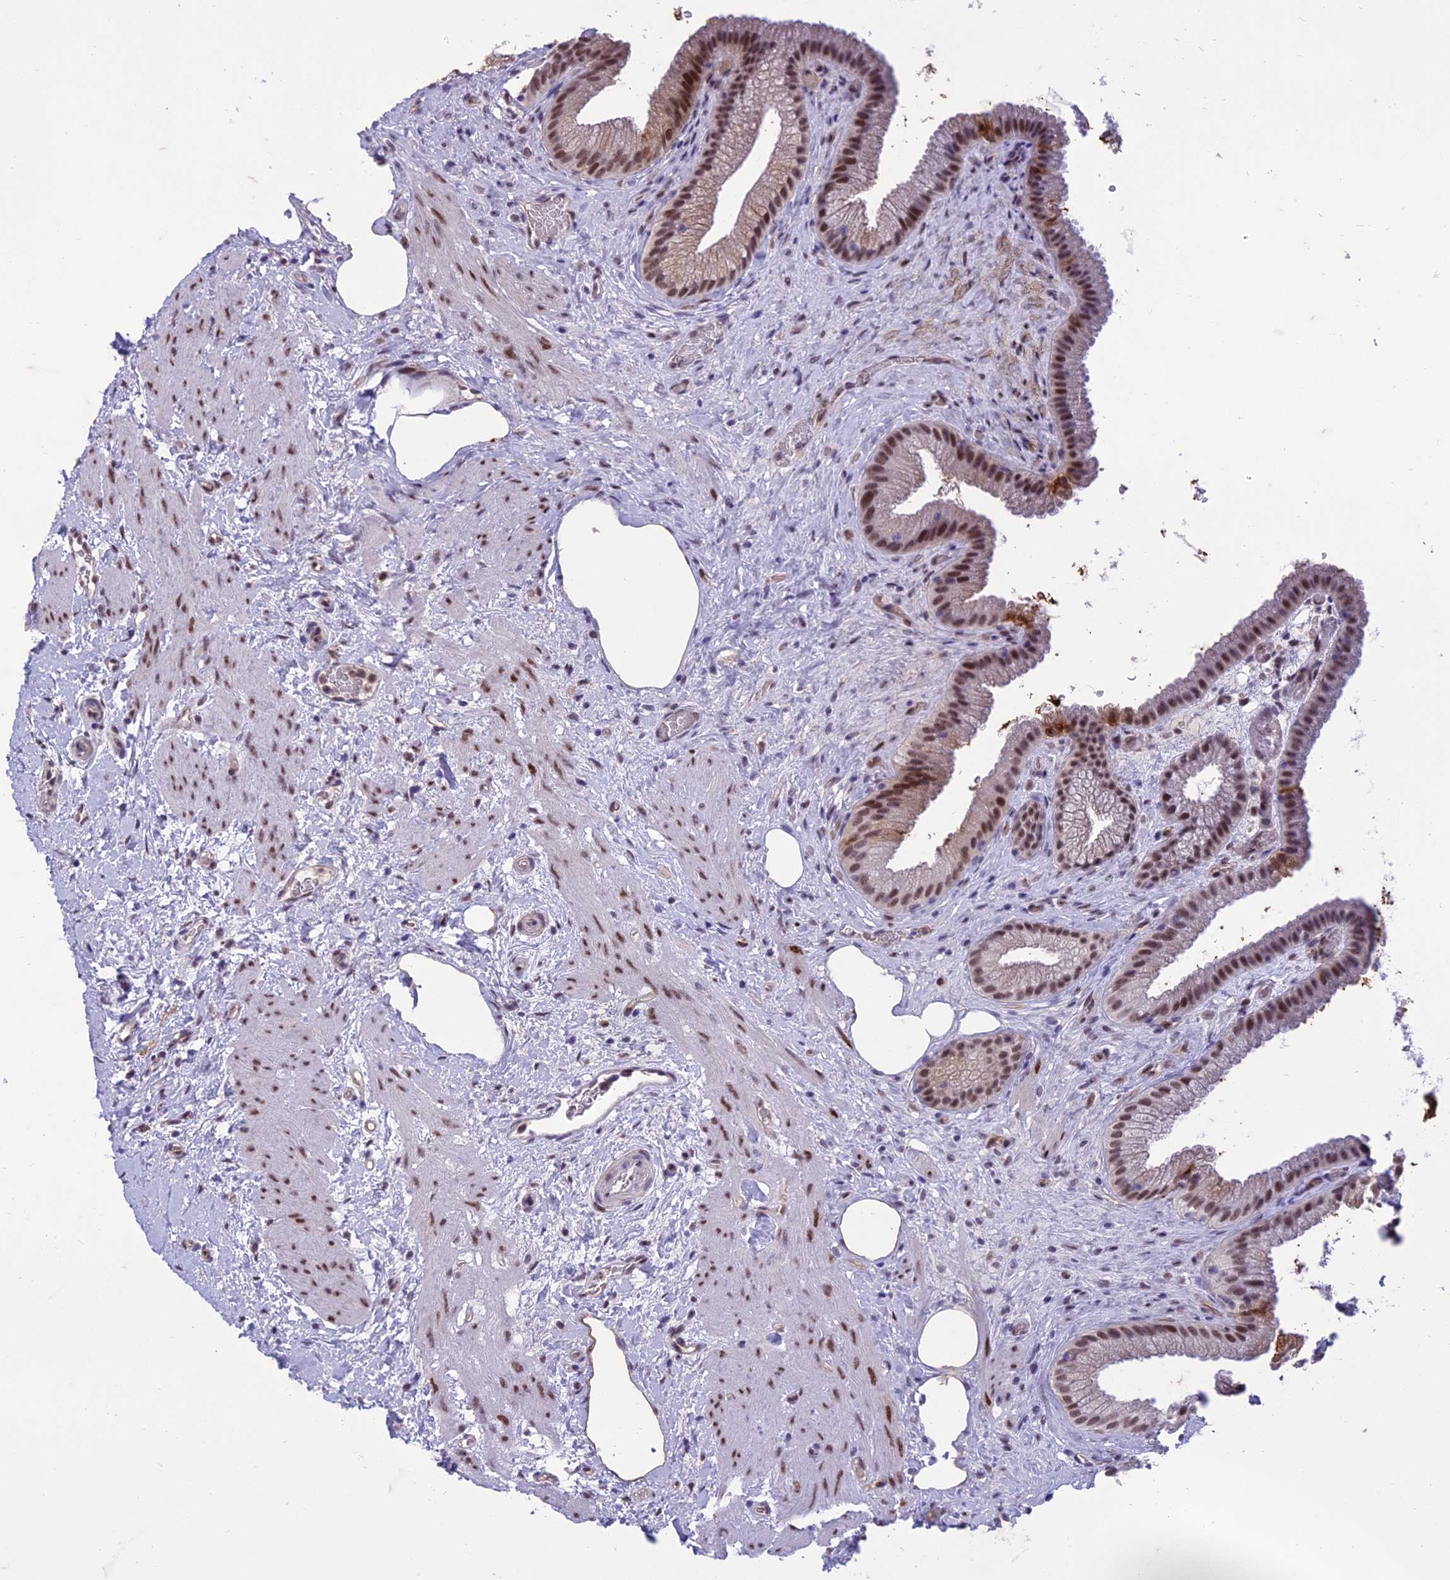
{"staining": {"intensity": "moderate", "quantity": ">75%", "location": "nuclear"}, "tissue": "gallbladder", "cell_type": "Glandular cells", "image_type": "normal", "snomed": [{"axis": "morphology", "description": "Normal tissue, NOS"}, {"axis": "morphology", "description": "Inflammation, NOS"}, {"axis": "topography", "description": "Gallbladder"}], "caption": "Immunohistochemistry (IHC) staining of benign gallbladder, which reveals medium levels of moderate nuclear positivity in about >75% of glandular cells indicating moderate nuclear protein positivity. The staining was performed using DAB (brown) for protein detection and nuclei were counterstained in hematoxylin (blue).", "gene": "RANBP3", "patient": {"sex": "male", "age": 51}}